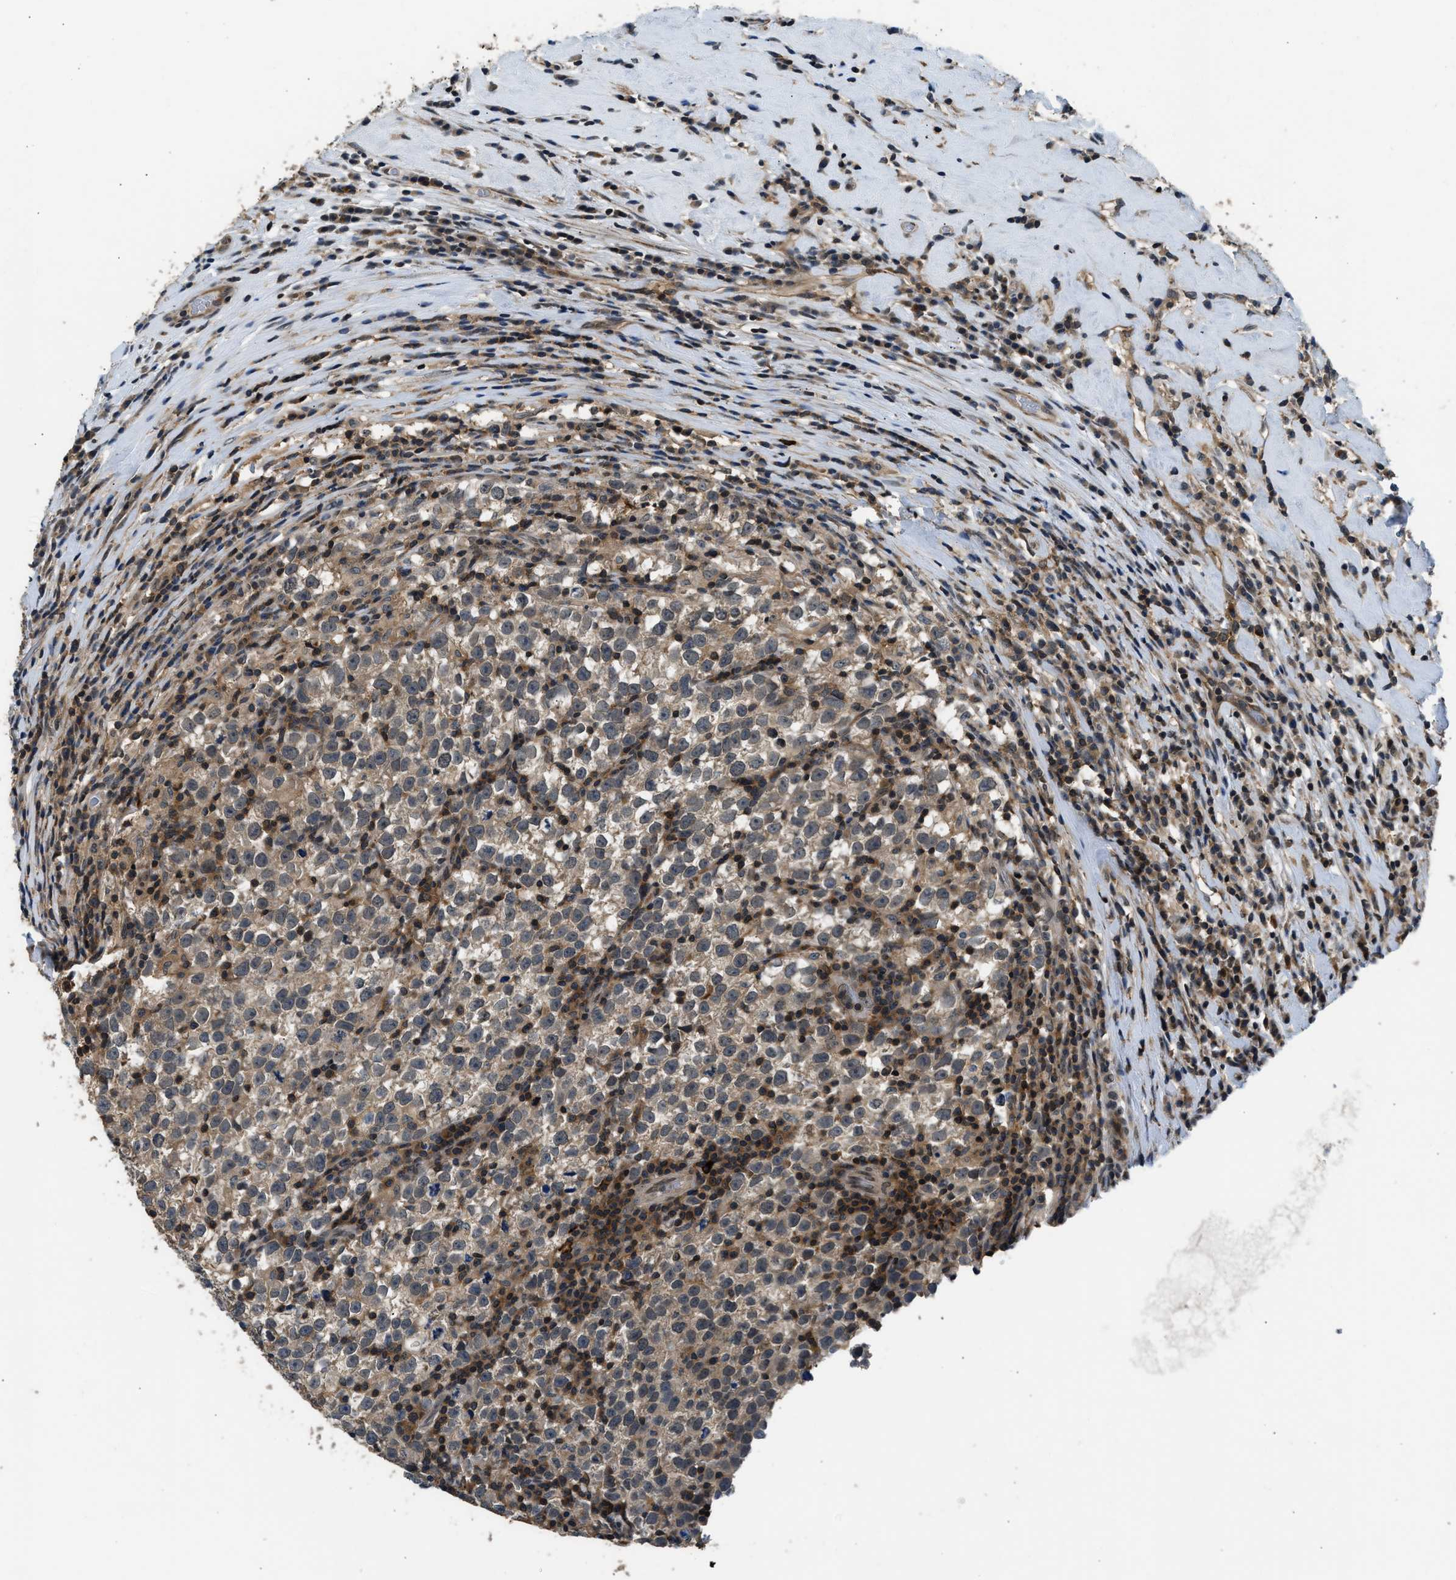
{"staining": {"intensity": "weak", "quantity": ">75%", "location": "cytoplasmic/membranous"}, "tissue": "testis cancer", "cell_type": "Tumor cells", "image_type": "cancer", "snomed": [{"axis": "morphology", "description": "Normal tissue, NOS"}, {"axis": "morphology", "description": "Seminoma, NOS"}, {"axis": "topography", "description": "Testis"}], "caption": "This histopathology image demonstrates immunohistochemistry staining of testis cancer, with low weak cytoplasmic/membranous staining in approximately >75% of tumor cells.", "gene": "MTMR1", "patient": {"sex": "male", "age": 43}}